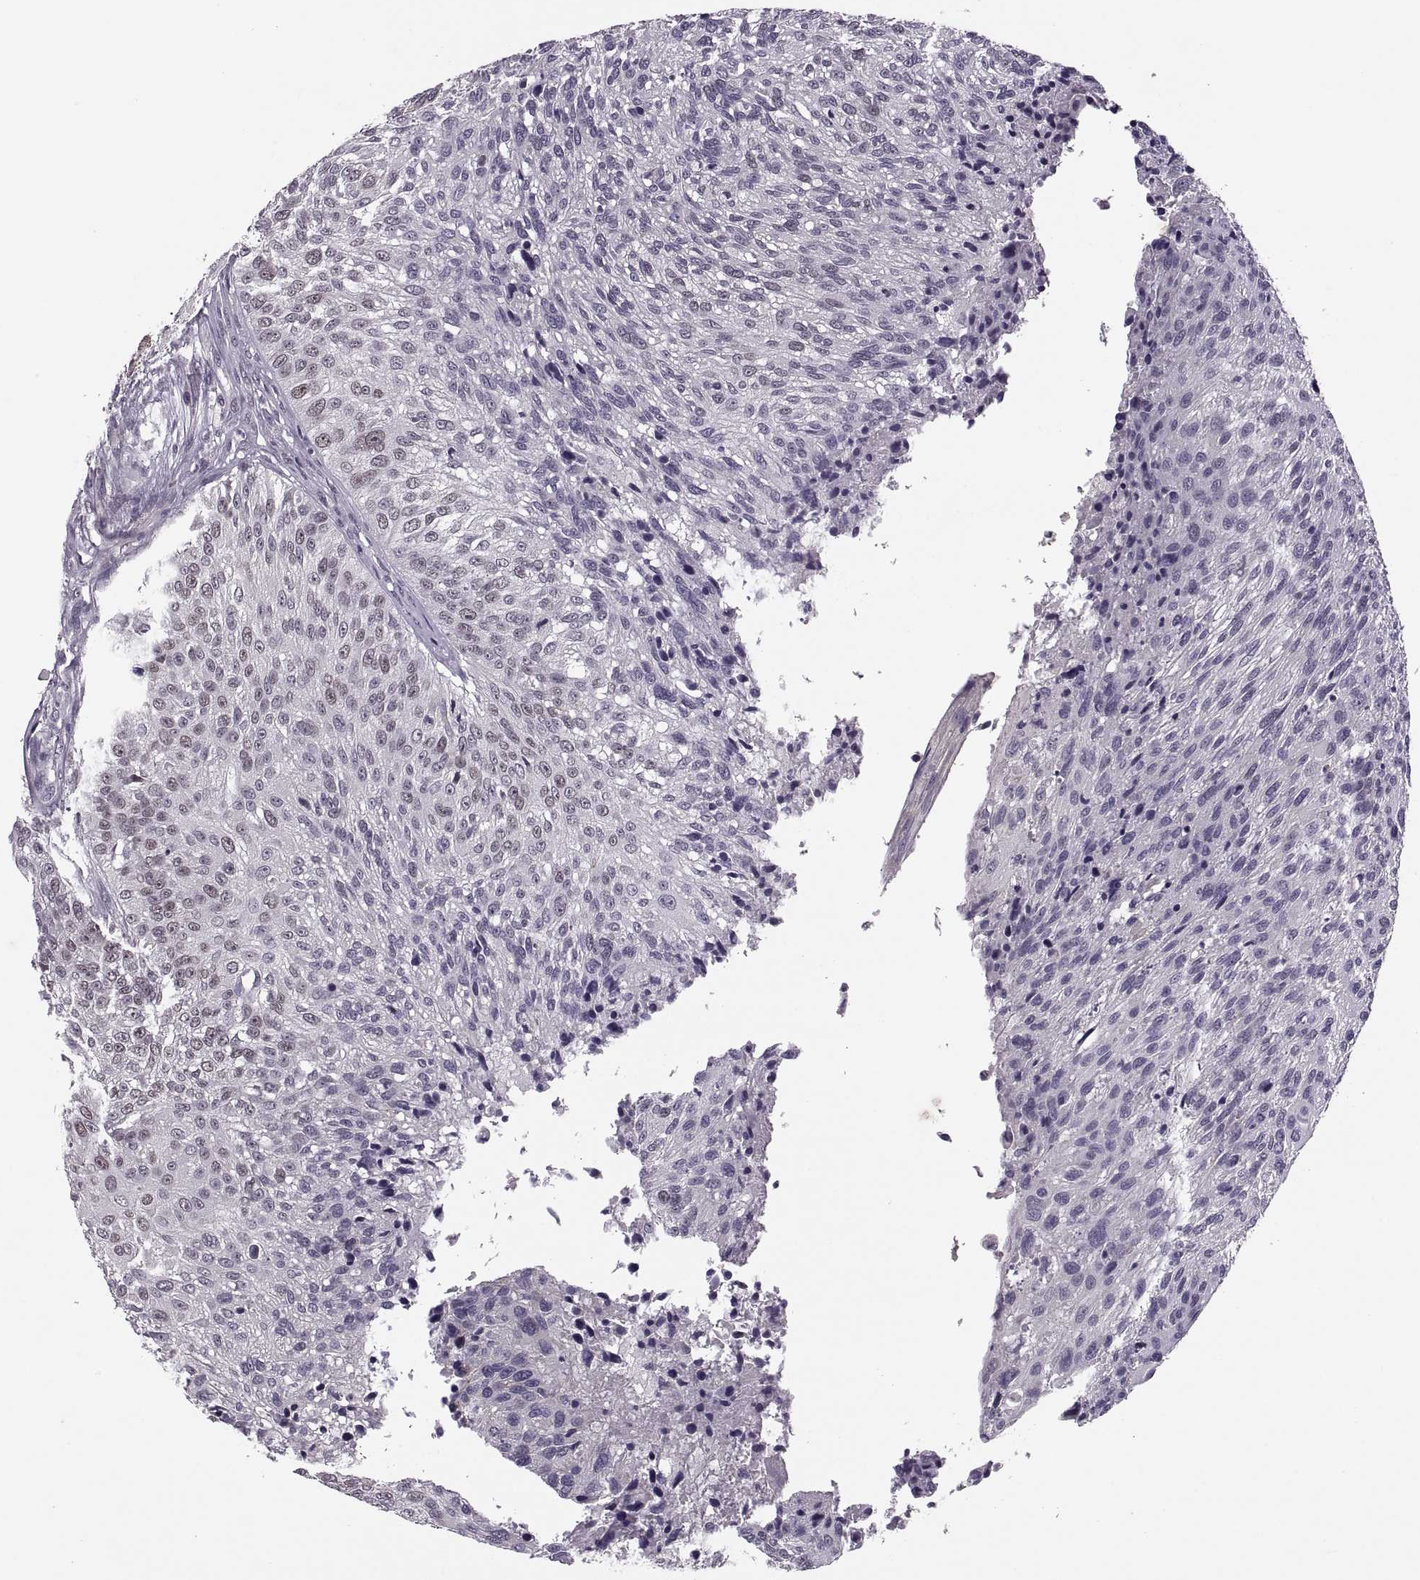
{"staining": {"intensity": "weak", "quantity": "<25%", "location": "nuclear"}, "tissue": "urothelial cancer", "cell_type": "Tumor cells", "image_type": "cancer", "snomed": [{"axis": "morphology", "description": "Urothelial carcinoma, NOS"}, {"axis": "topography", "description": "Urinary bladder"}], "caption": "The immunohistochemistry (IHC) histopathology image has no significant positivity in tumor cells of transitional cell carcinoma tissue.", "gene": "CACNA1F", "patient": {"sex": "male", "age": 55}}